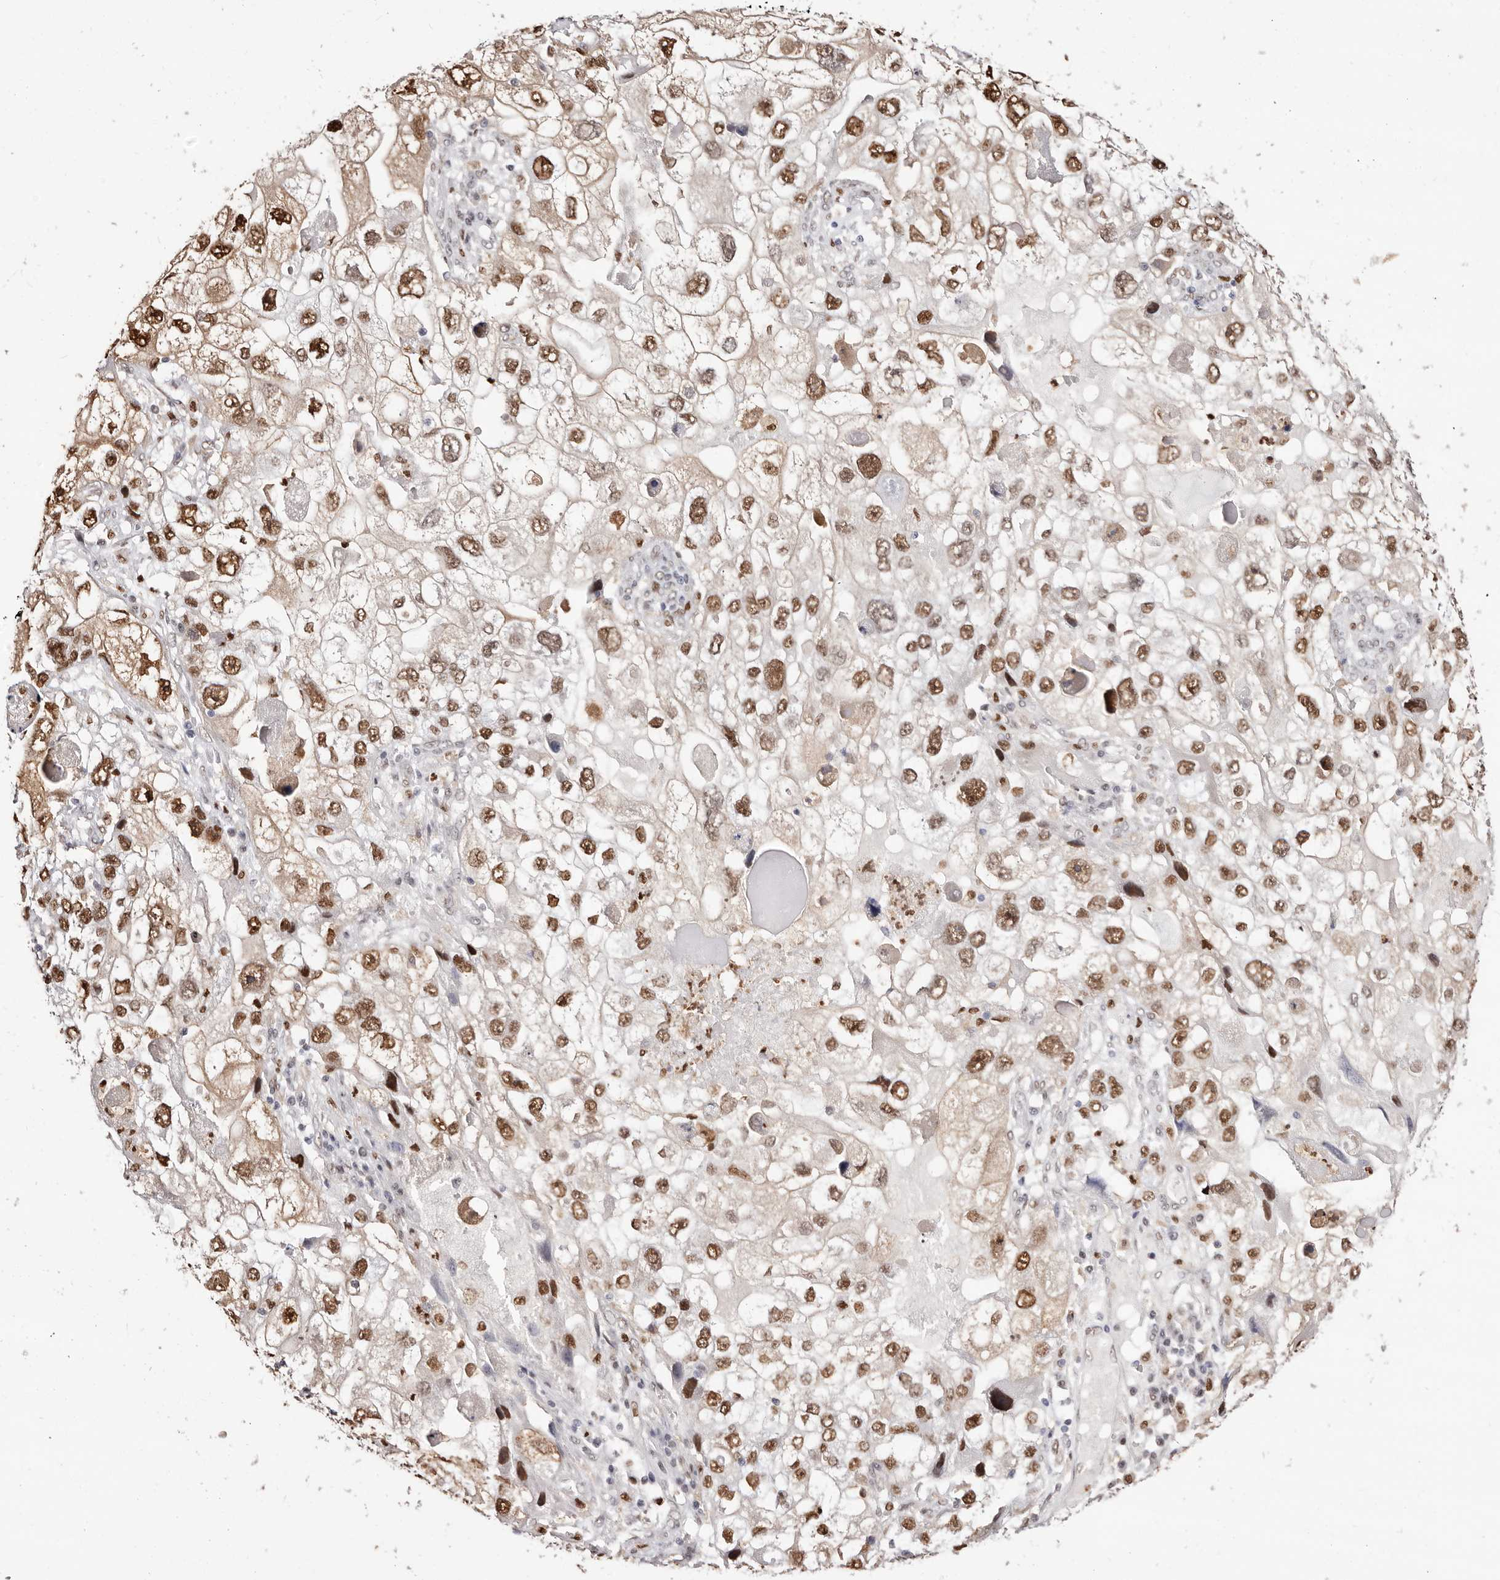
{"staining": {"intensity": "moderate", "quantity": ">75%", "location": "nuclear"}, "tissue": "endometrial cancer", "cell_type": "Tumor cells", "image_type": "cancer", "snomed": [{"axis": "morphology", "description": "Adenocarcinoma, NOS"}, {"axis": "topography", "description": "Endometrium"}], "caption": "Endometrial adenocarcinoma stained for a protein (brown) displays moderate nuclear positive staining in about >75% of tumor cells.", "gene": "TKT", "patient": {"sex": "female", "age": 49}}